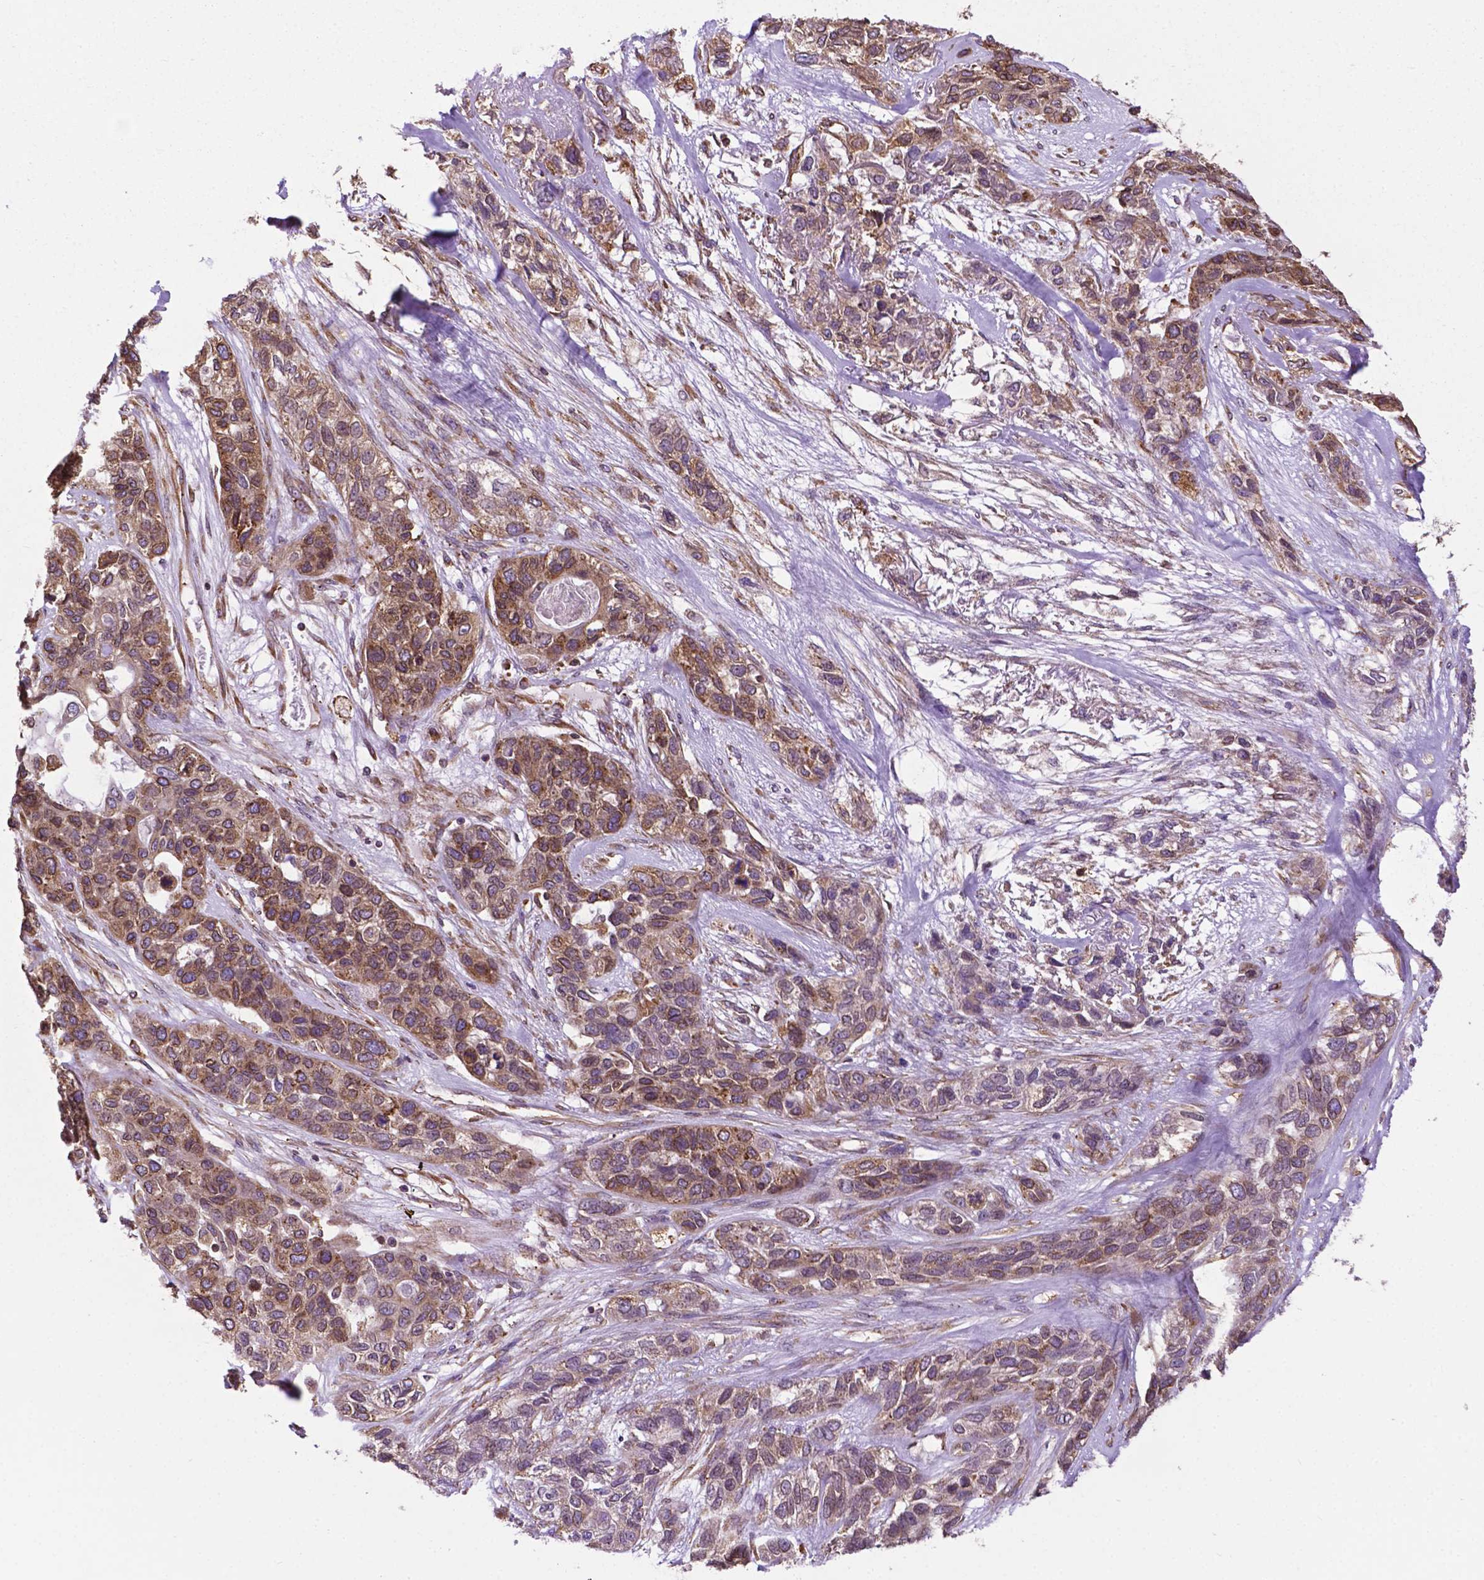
{"staining": {"intensity": "moderate", "quantity": "<25%", "location": "cytoplasmic/membranous,nuclear"}, "tissue": "lung cancer", "cell_type": "Tumor cells", "image_type": "cancer", "snomed": [{"axis": "morphology", "description": "Squamous cell carcinoma, NOS"}, {"axis": "topography", "description": "Lung"}], "caption": "This is an image of IHC staining of lung cancer, which shows moderate positivity in the cytoplasmic/membranous and nuclear of tumor cells.", "gene": "GANAB", "patient": {"sex": "female", "age": 70}}